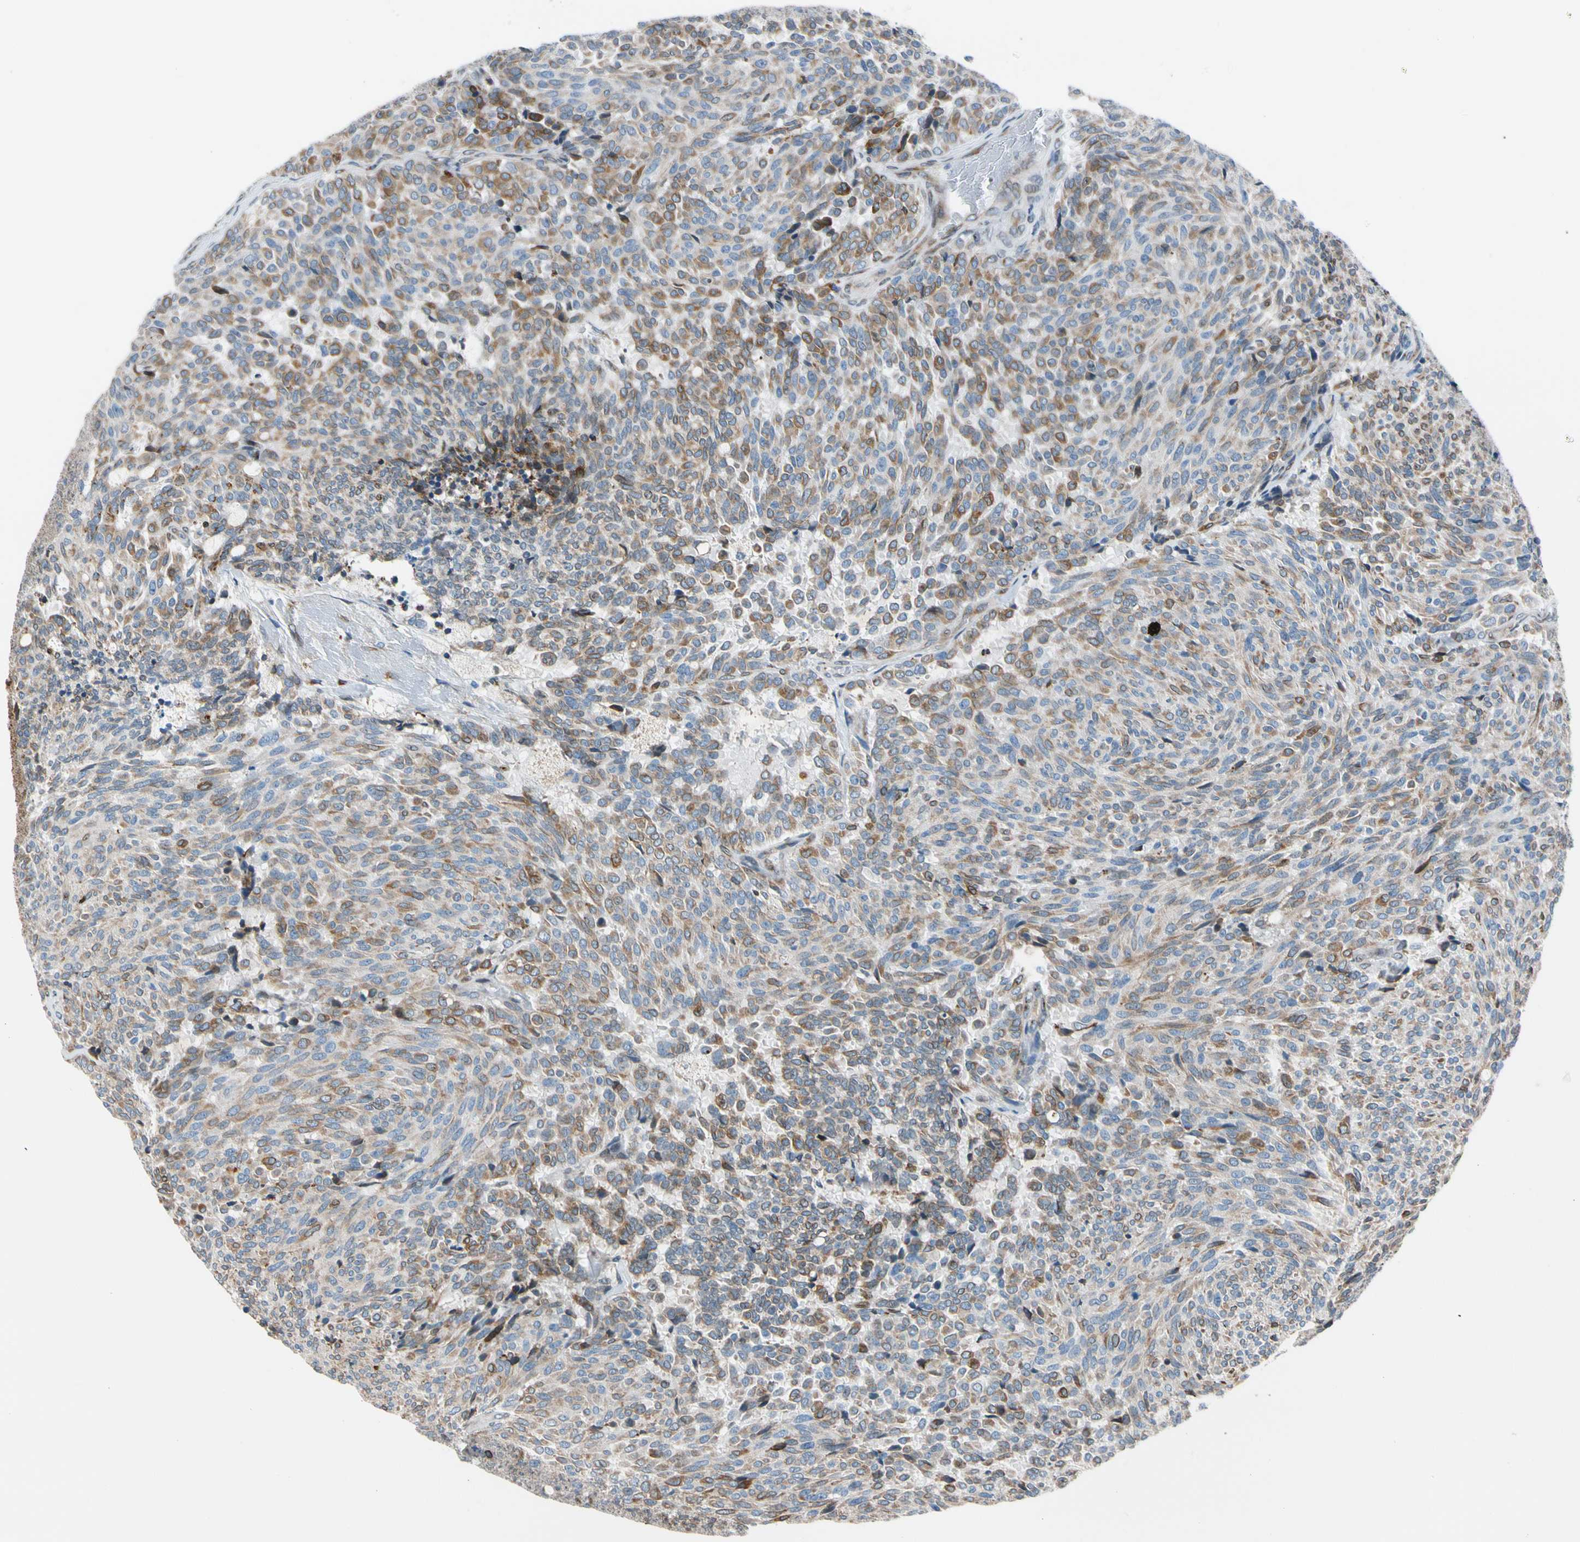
{"staining": {"intensity": "moderate", "quantity": "25%-75%", "location": "cytoplasmic/membranous"}, "tissue": "carcinoid", "cell_type": "Tumor cells", "image_type": "cancer", "snomed": [{"axis": "morphology", "description": "Carcinoid, malignant, NOS"}, {"axis": "topography", "description": "Pancreas"}], "caption": "This image displays carcinoid stained with IHC to label a protein in brown. The cytoplasmic/membranous of tumor cells show moderate positivity for the protein. Nuclei are counter-stained blue.", "gene": "NUCB1", "patient": {"sex": "female", "age": 54}}